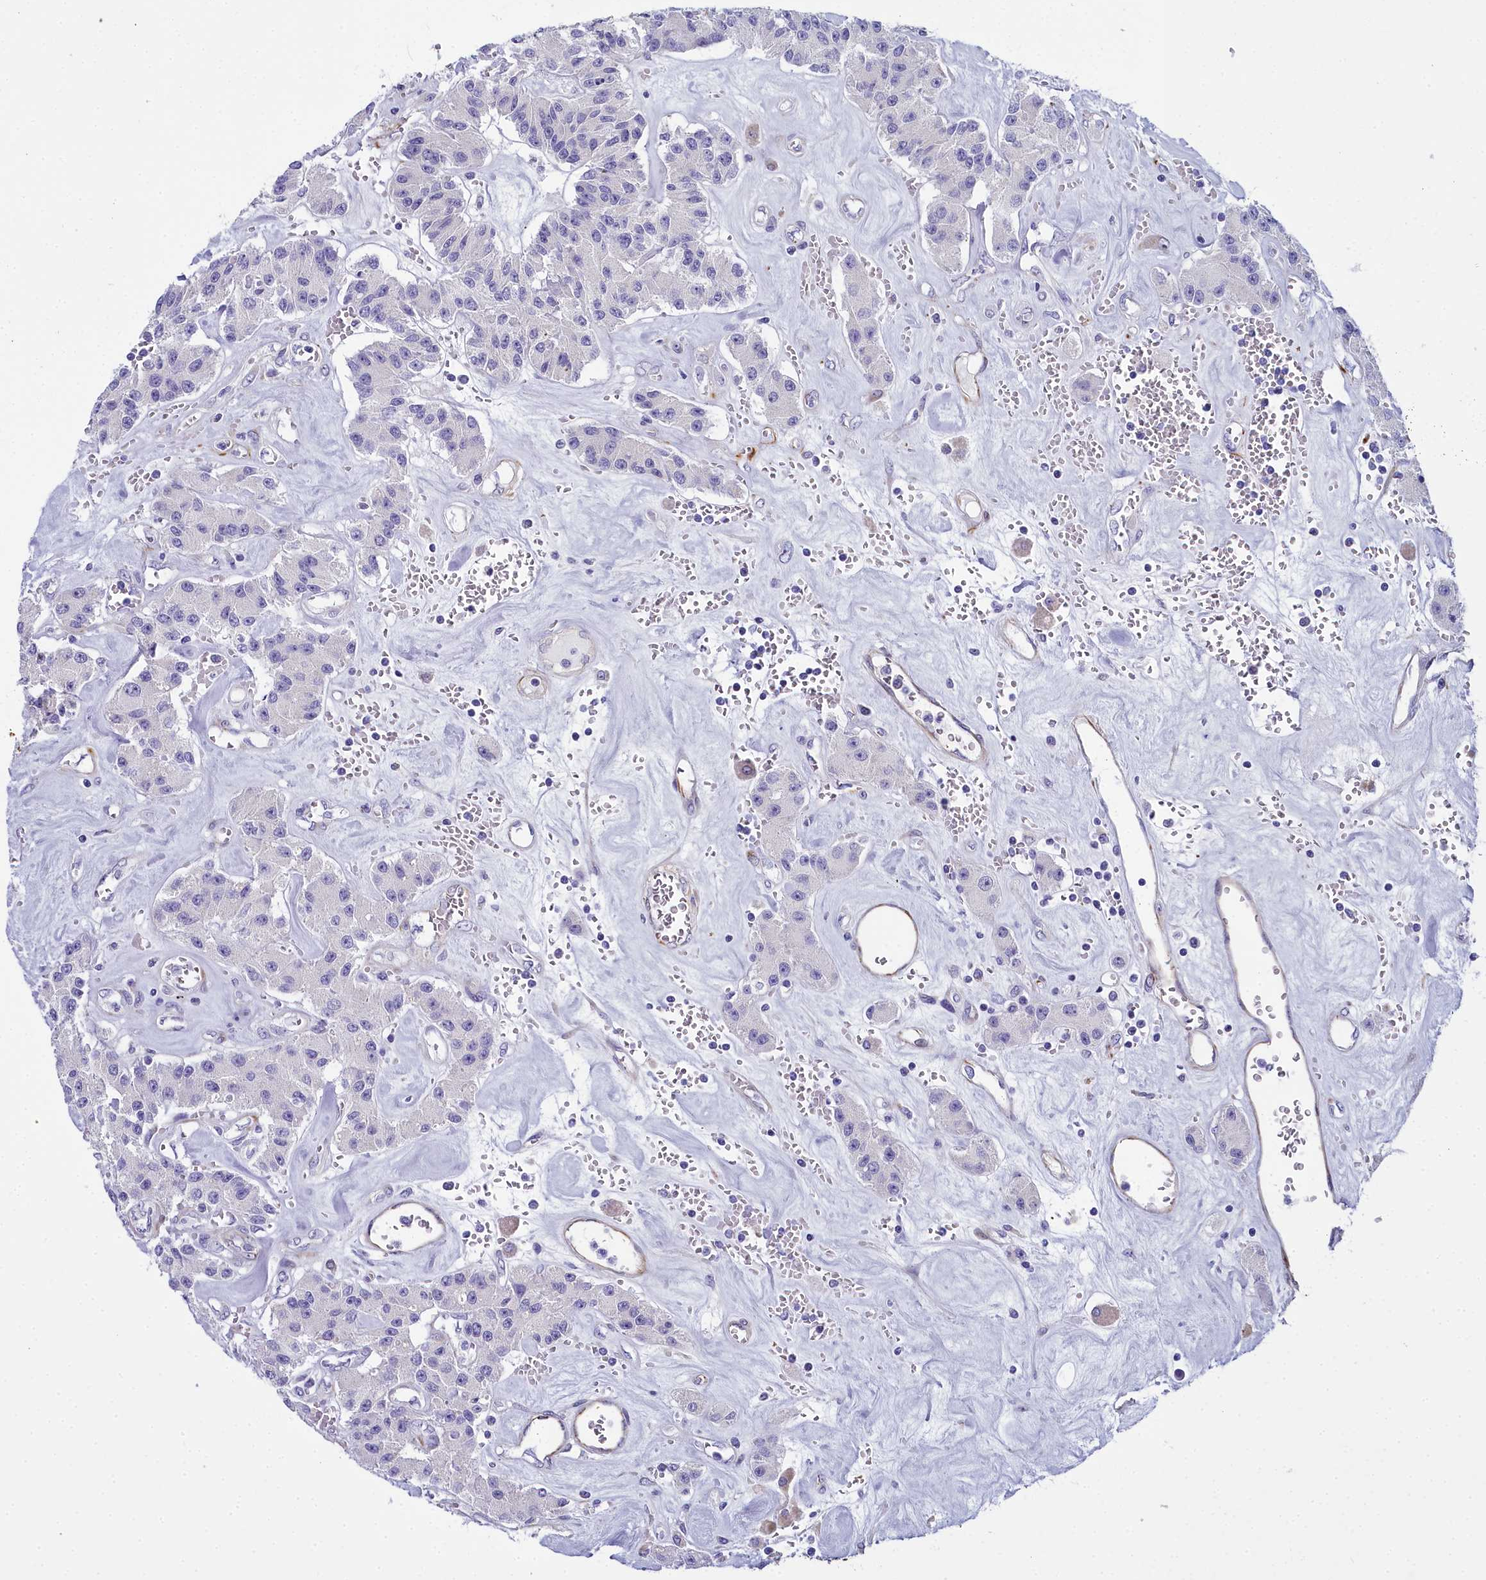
{"staining": {"intensity": "negative", "quantity": "none", "location": "none"}, "tissue": "carcinoid", "cell_type": "Tumor cells", "image_type": "cancer", "snomed": [{"axis": "morphology", "description": "Carcinoid, malignant, NOS"}, {"axis": "topography", "description": "Pancreas"}], "caption": "A high-resolution image shows immunohistochemistry staining of carcinoid, which demonstrates no significant staining in tumor cells.", "gene": "TIMM22", "patient": {"sex": "male", "age": 41}}